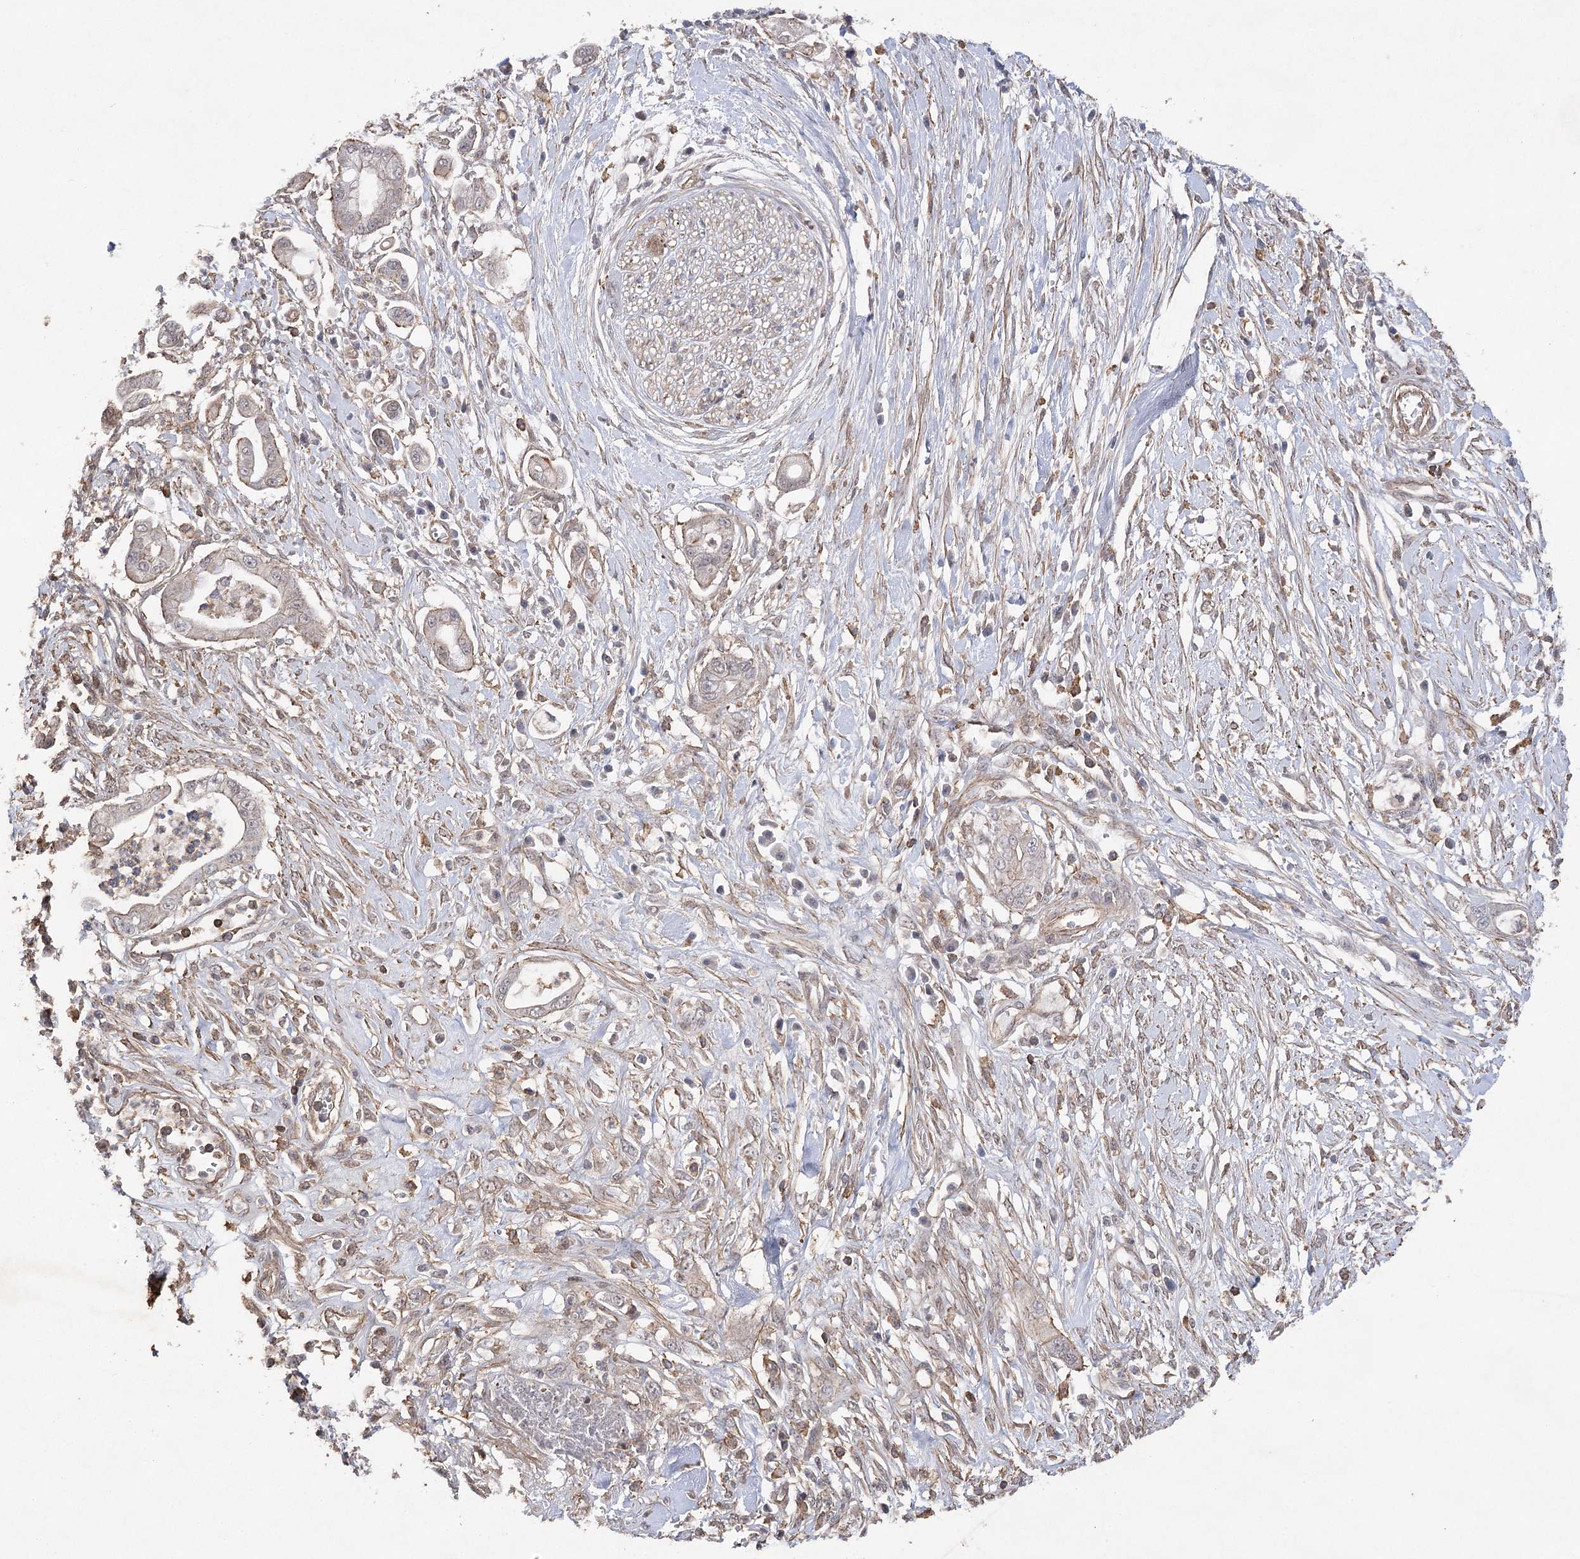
{"staining": {"intensity": "negative", "quantity": "none", "location": "none"}, "tissue": "pancreatic cancer", "cell_type": "Tumor cells", "image_type": "cancer", "snomed": [{"axis": "morphology", "description": "Adenocarcinoma, NOS"}, {"axis": "topography", "description": "Pancreas"}], "caption": "DAB (3,3'-diaminobenzidine) immunohistochemical staining of human adenocarcinoma (pancreatic) demonstrates no significant positivity in tumor cells.", "gene": "OBSL1", "patient": {"sex": "male", "age": 68}}